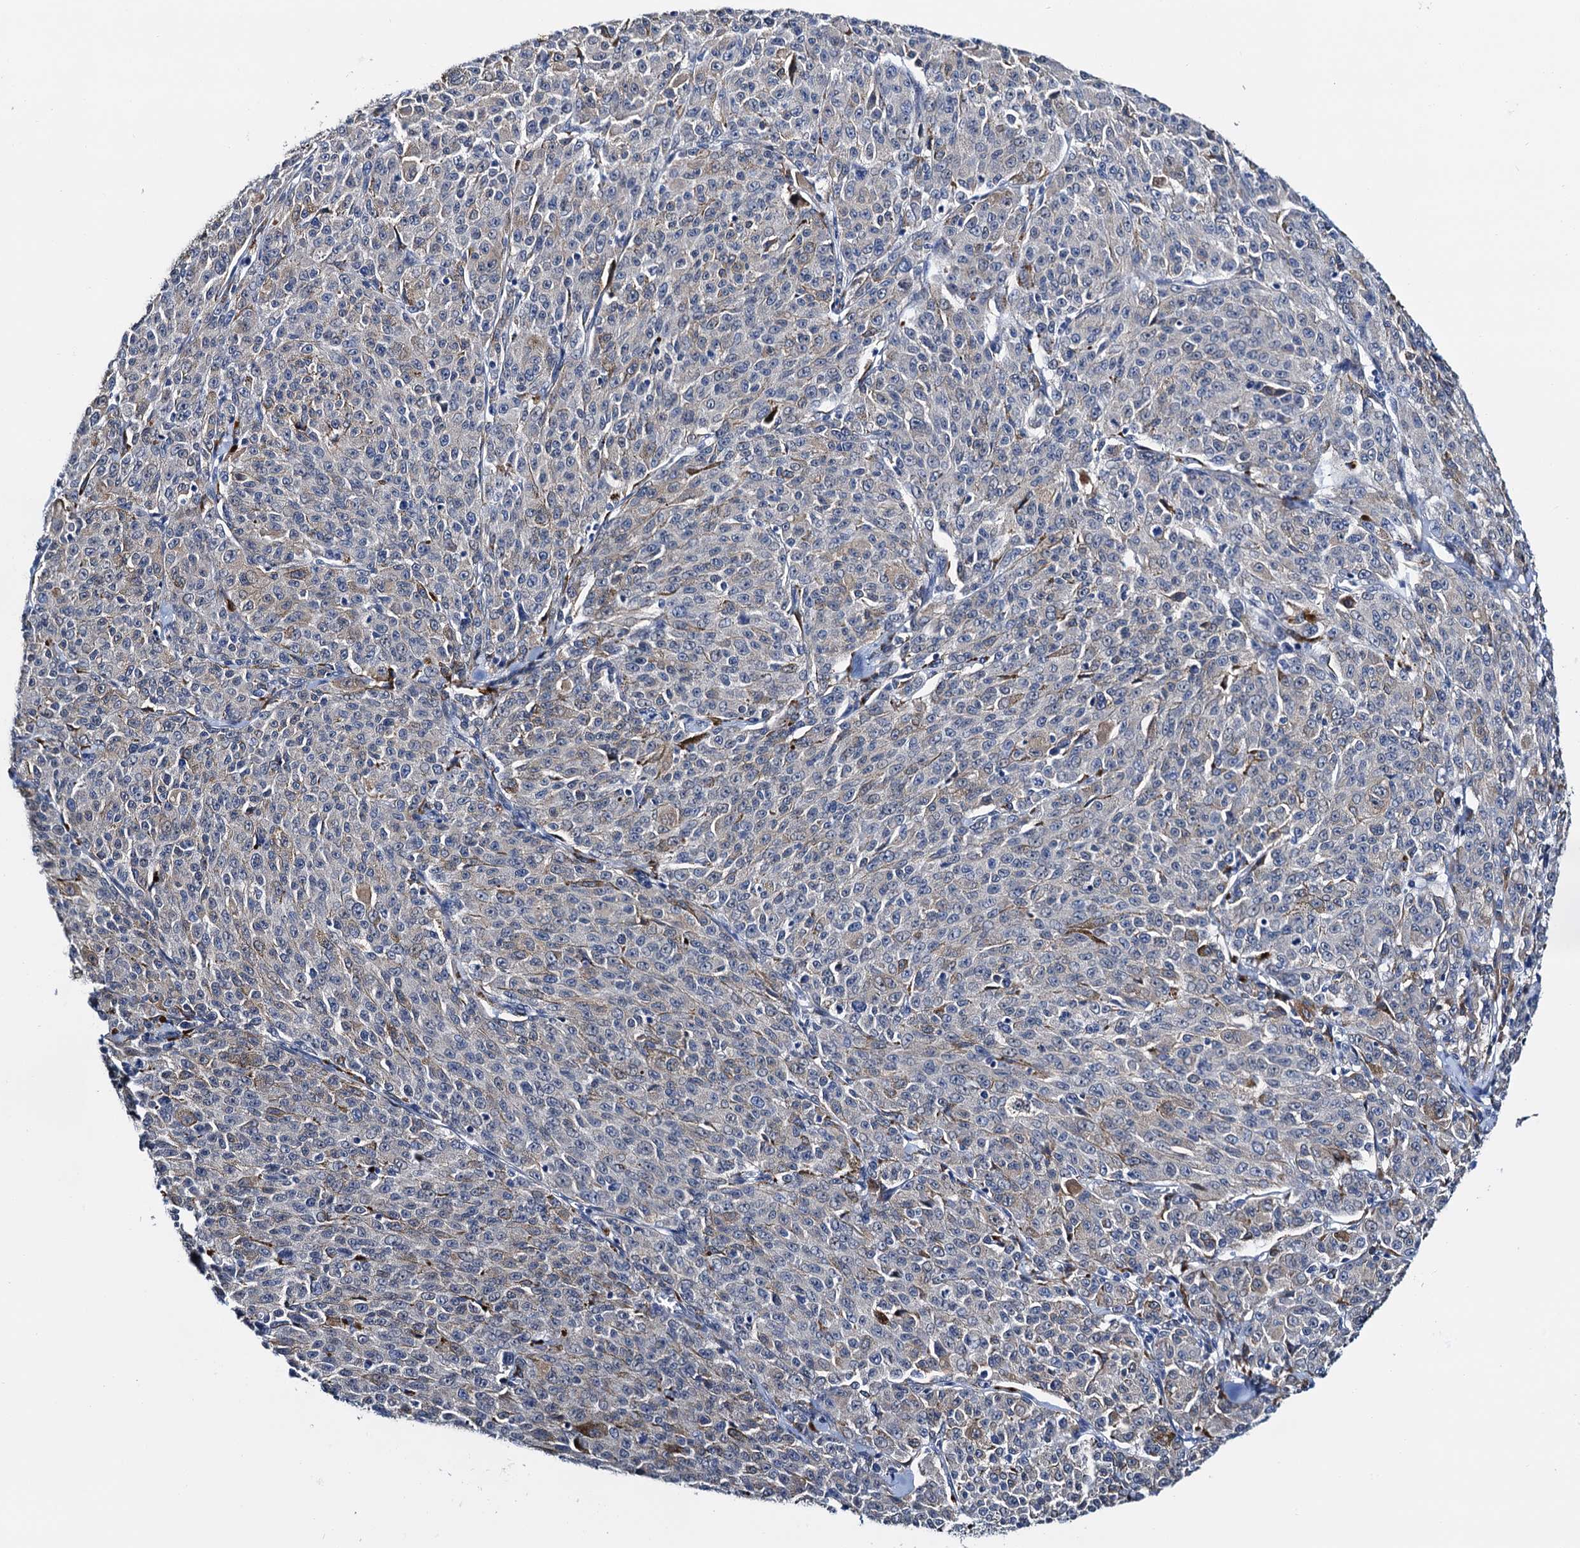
{"staining": {"intensity": "negative", "quantity": "none", "location": "none"}, "tissue": "melanoma", "cell_type": "Tumor cells", "image_type": "cancer", "snomed": [{"axis": "morphology", "description": "Malignant melanoma, NOS"}, {"axis": "topography", "description": "Skin"}], "caption": "Immunohistochemistry (IHC) photomicrograph of human melanoma stained for a protein (brown), which exhibits no staining in tumor cells.", "gene": "SLC7A10", "patient": {"sex": "female", "age": 52}}